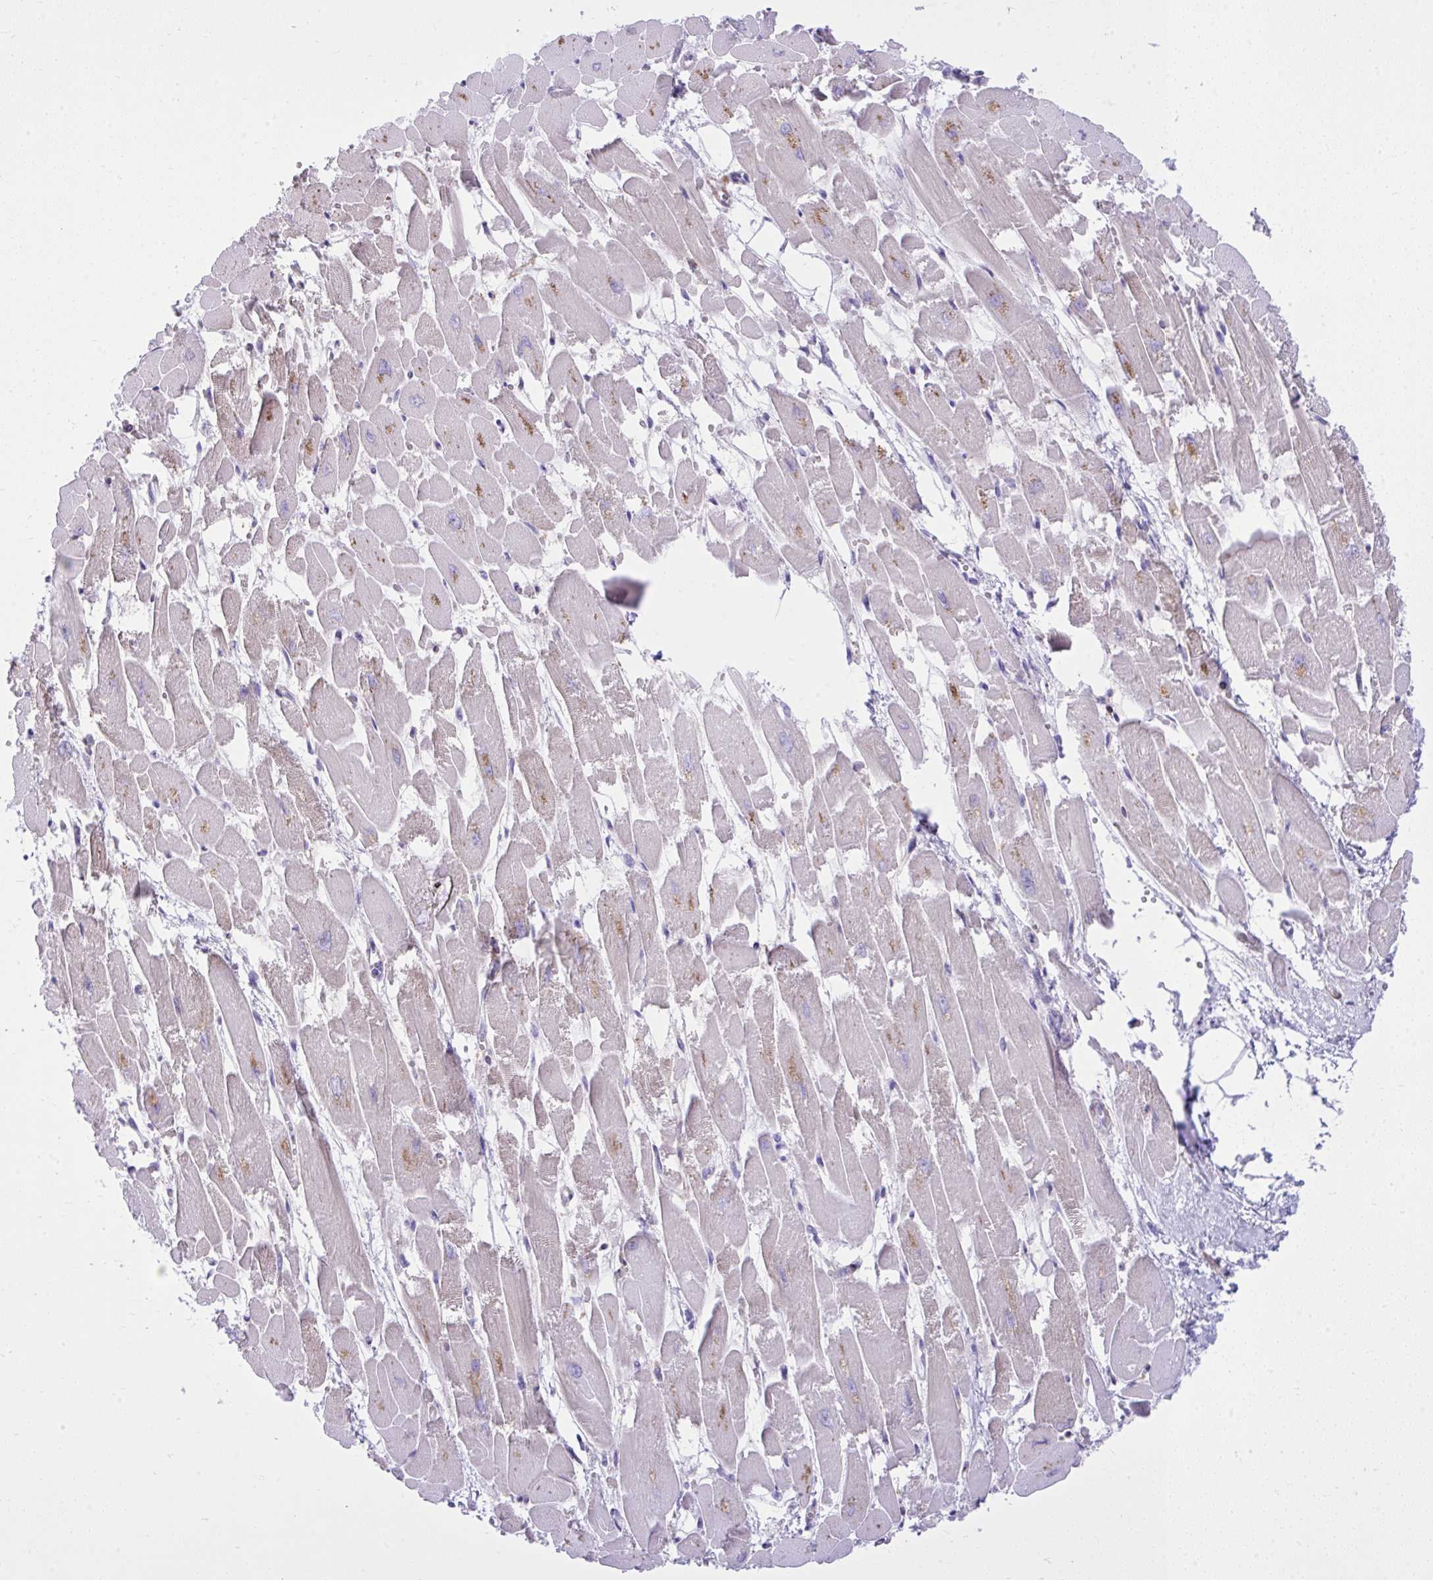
{"staining": {"intensity": "moderate", "quantity": "25%-75%", "location": "cytoplasmic/membranous"}, "tissue": "heart muscle", "cell_type": "Cardiomyocytes", "image_type": "normal", "snomed": [{"axis": "morphology", "description": "Normal tissue, NOS"}, {"axis": "topography", "description": "Heart"}], "caption": "This photomicrograph demonstrates immunohistochemistry (IHC) staining of unremarkable heart muscle, with medium moderate cytoplasmic/membranous expression in about 25%-75% of cardiomyocytes.", "gene": "GPRIN3", "patient": {"sex": "female", "age": 52}}